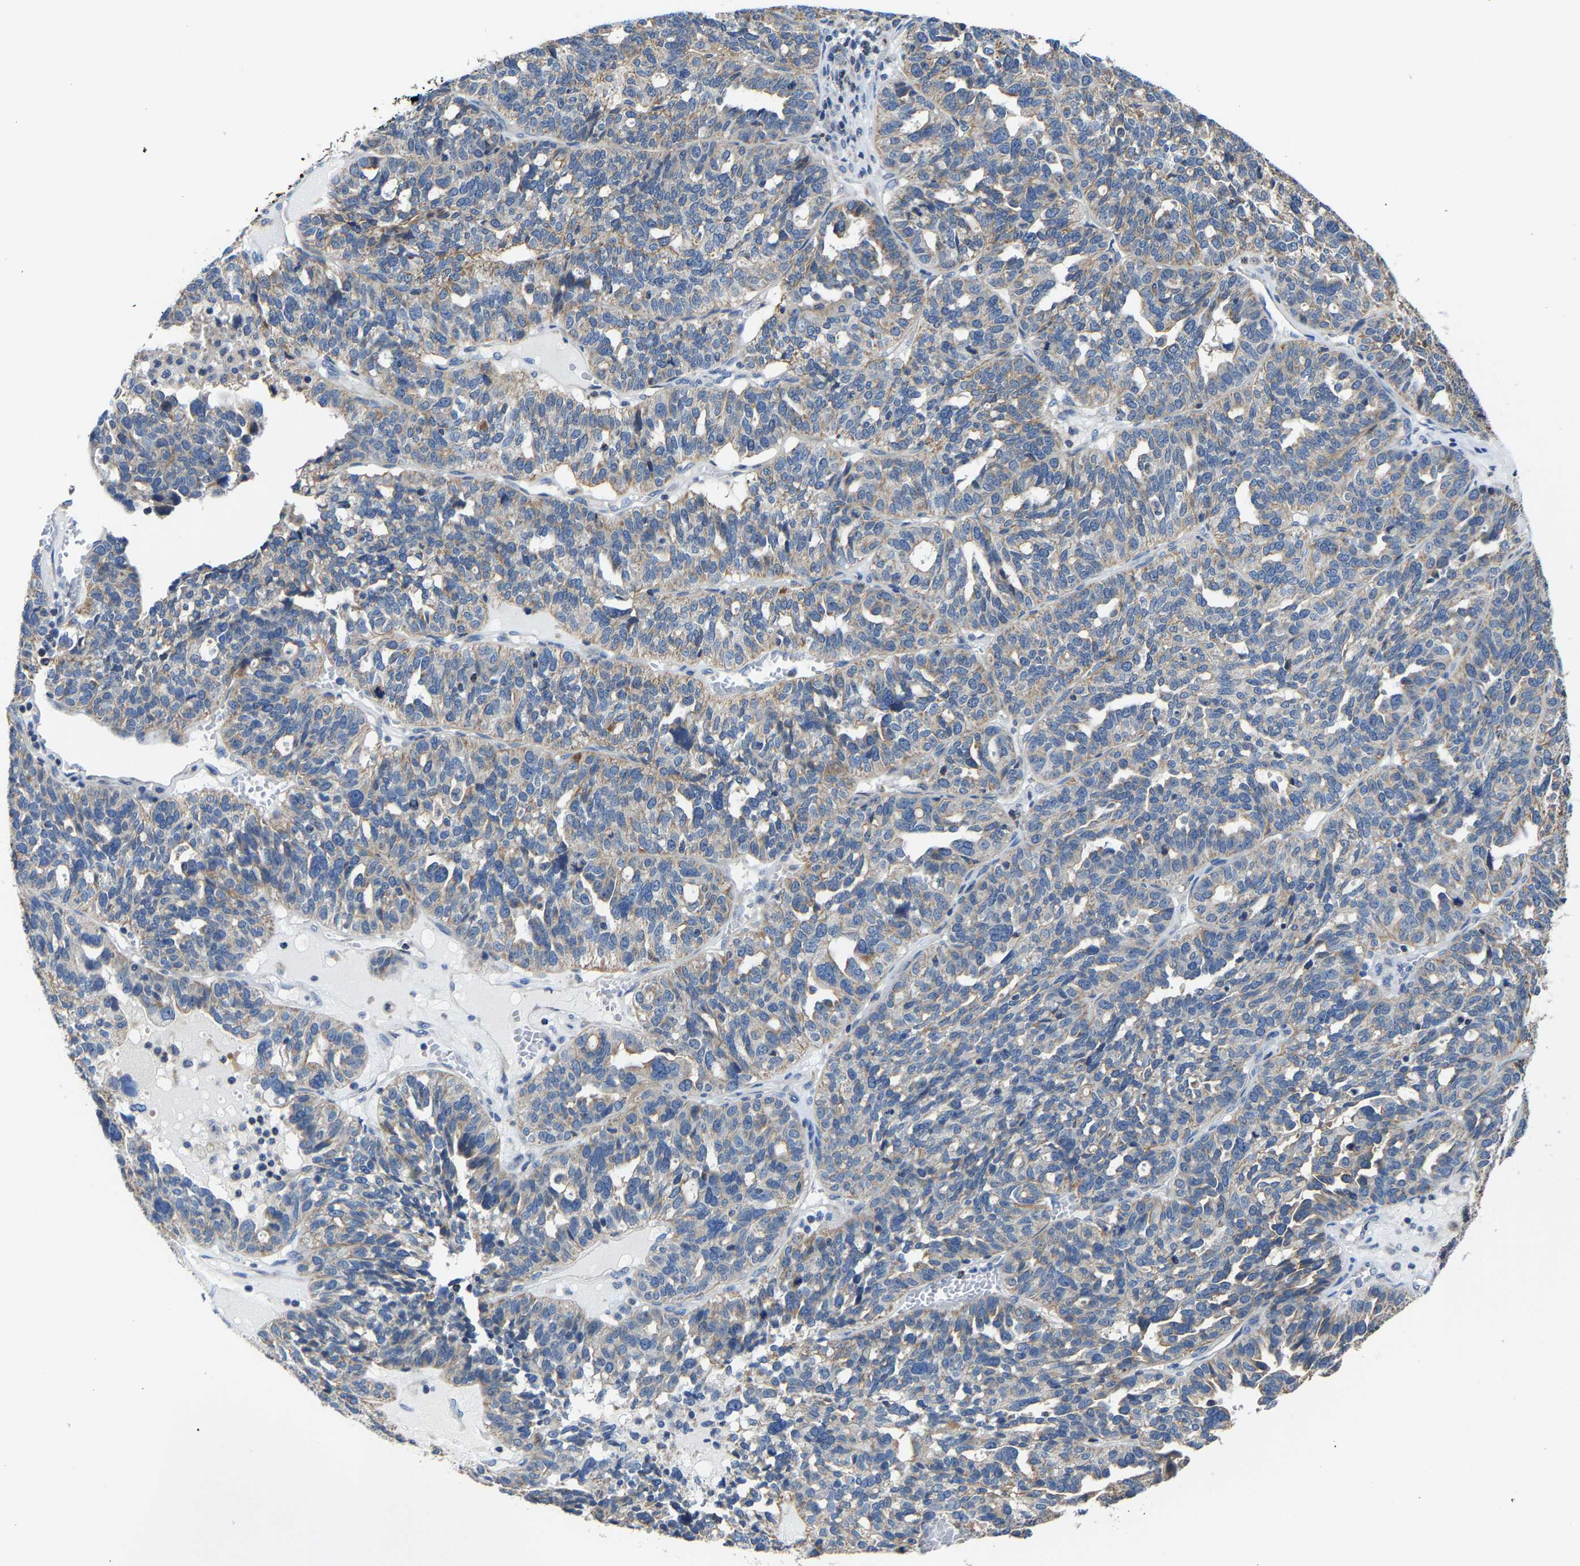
{"staining": {"intensity": "weak", "quantity": ">75%", "location": "cytoplasmic/membranous"}, "tissue": "ovarian cancer", "cell_type": "Tumor cells", "image_type": "cancer", "snomed": [{"axis": "morphology", "description": "Cystadenocarcinoma, serous, NOS"}, {"axis": "topography", "description": "Ovary"}], "caption": "Immunohistochemical staining of serous cystadenocarcinoma (ovarian) demonstrates weak cytoplasmic/membranous protein positivity in about >75% of tumor cells. (DAB (3,3'-diaminobenzidine) IHC with brightfield microscopy, high magnification).", "gene": "AGK", "patient": {"sex": "female", "age": 59}}